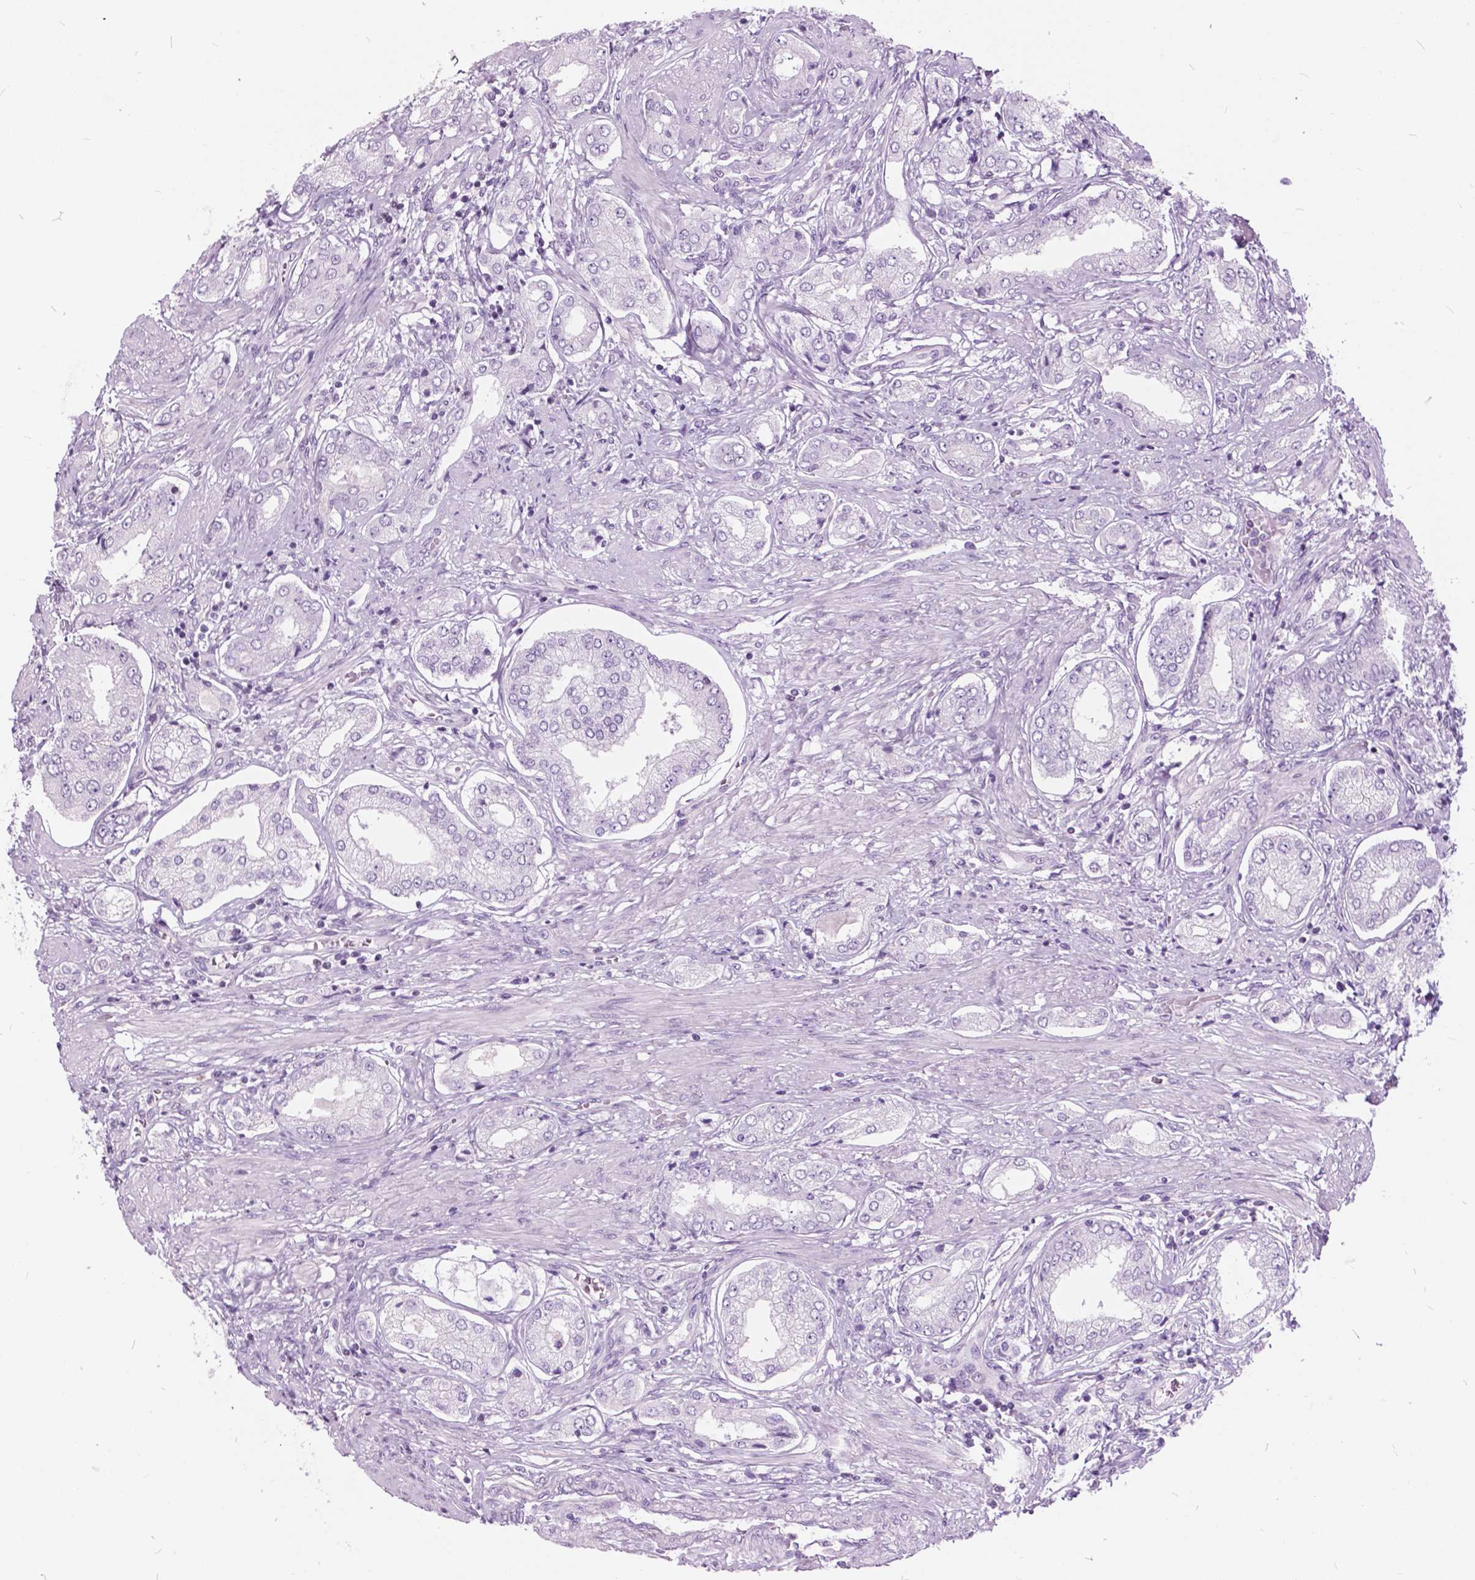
{"staining": {"intensity": "negative", "quantity": "none", "location": "none"}, "tissue": "prostate cancer", "cell_type": "Tumor cells", "image_type": "cancer", "snomed": [{"axis": "morphology", "description": "Adenocarcinoma, NOS"}, {"axis": "topography", "description": "Prostate"}], "caption": "There is no significant expression in tumor cells of prostate cancer (adenocarcinoma).", "gene": "SP140", "patient": {"sex": "male", "age": 63}}